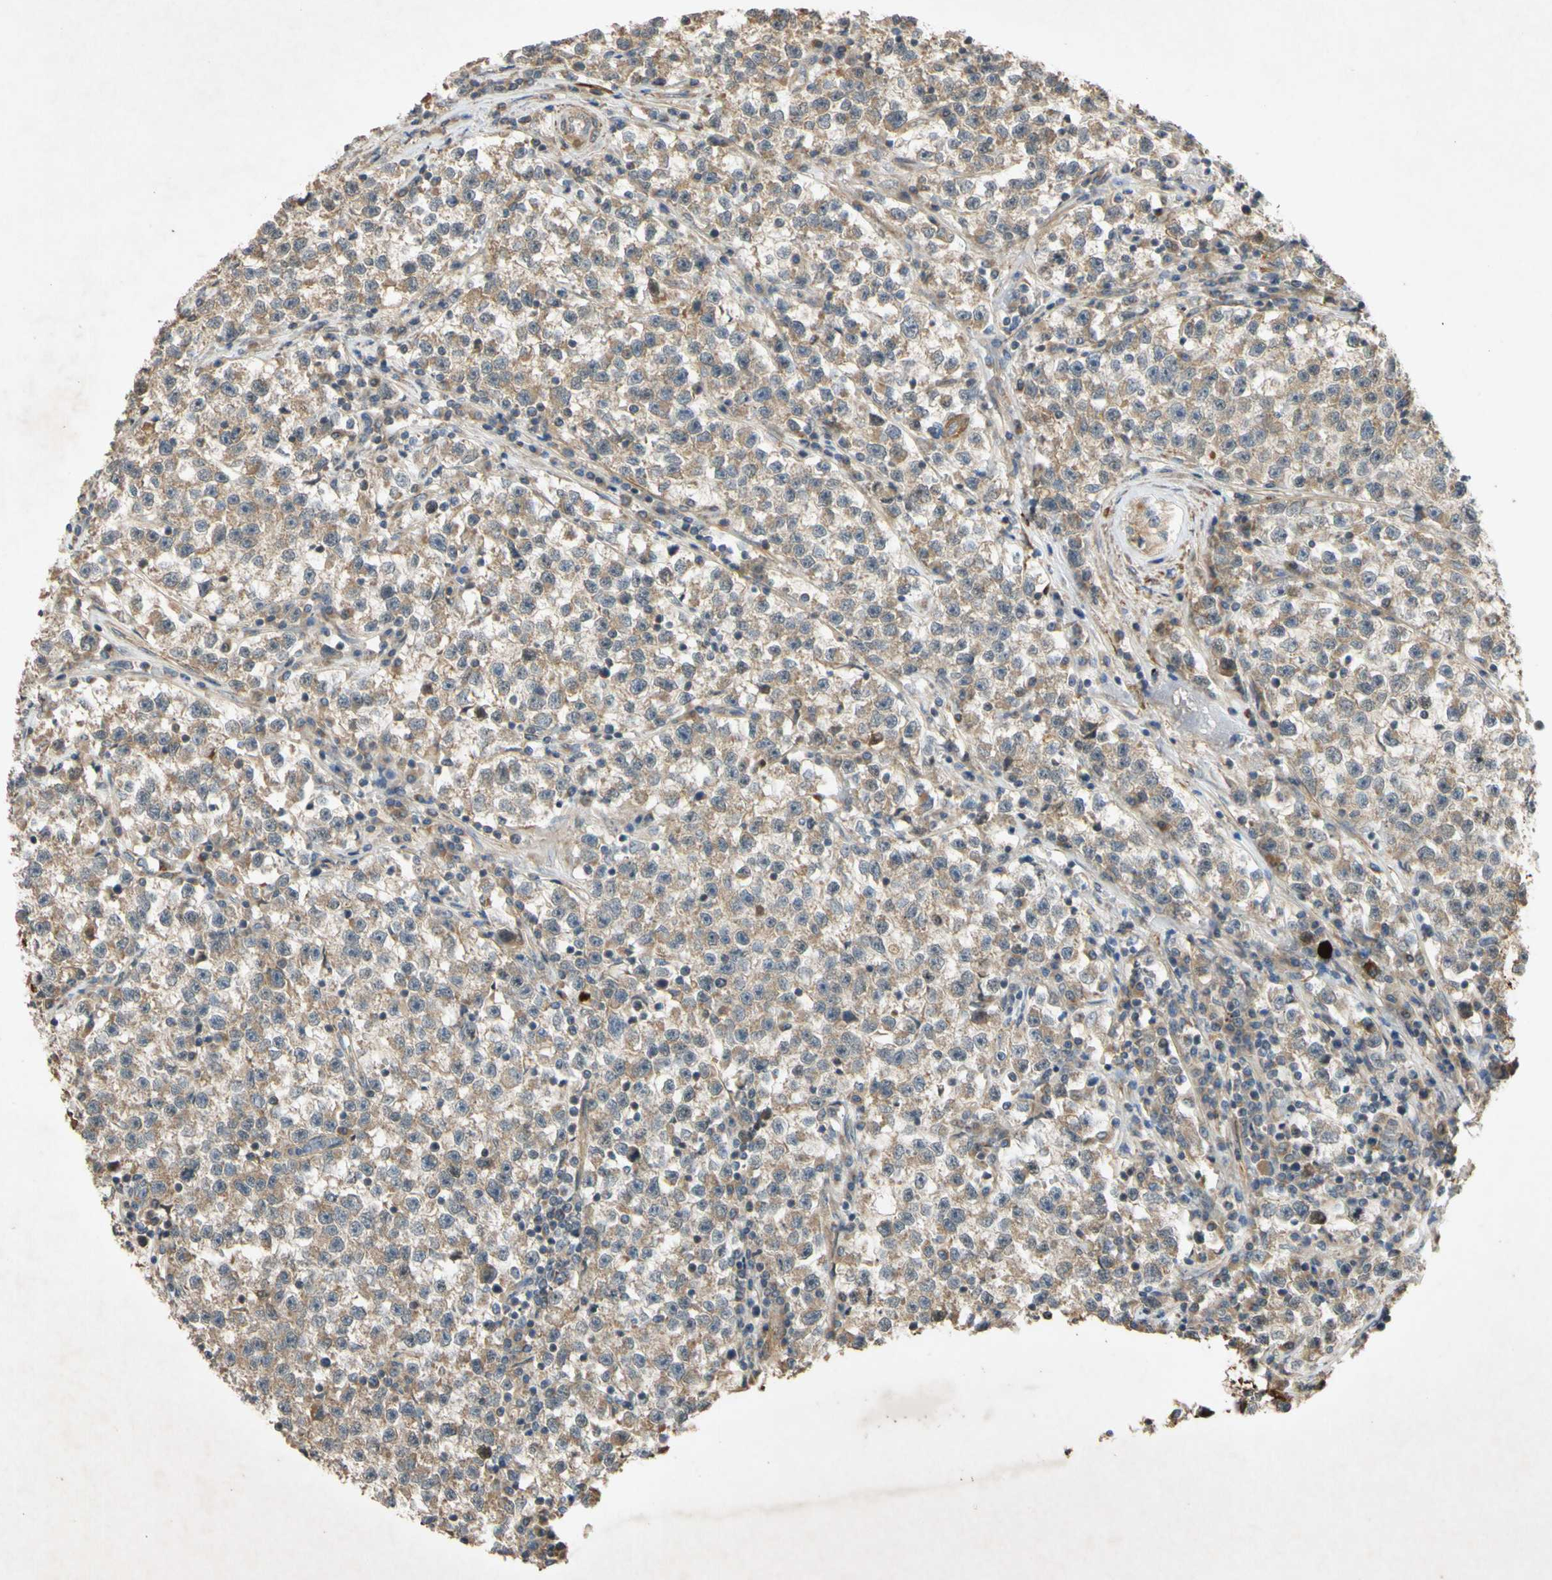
{"staining": {"intensity": "moderate", "quantity": ">75%", "location": "cytoplasmic/membranous"}, "tissue": "testis cancer", "cell_type": "Tumor cells", "image_type": "cancer", "snomed": [{"axis": "morphology", "description": "Seminoma, NOS"}, {"axis": "topography", "description": "Testis"}], "caption": "The histopathology image exhibits immunohistochemical staining of seminoma (testis). There is moderate cytoplasmic/membranous expression is seen in about >75% of tumor cells.", "gene": "PARD6A", "patient": {"sex": "male", "age": 22}}